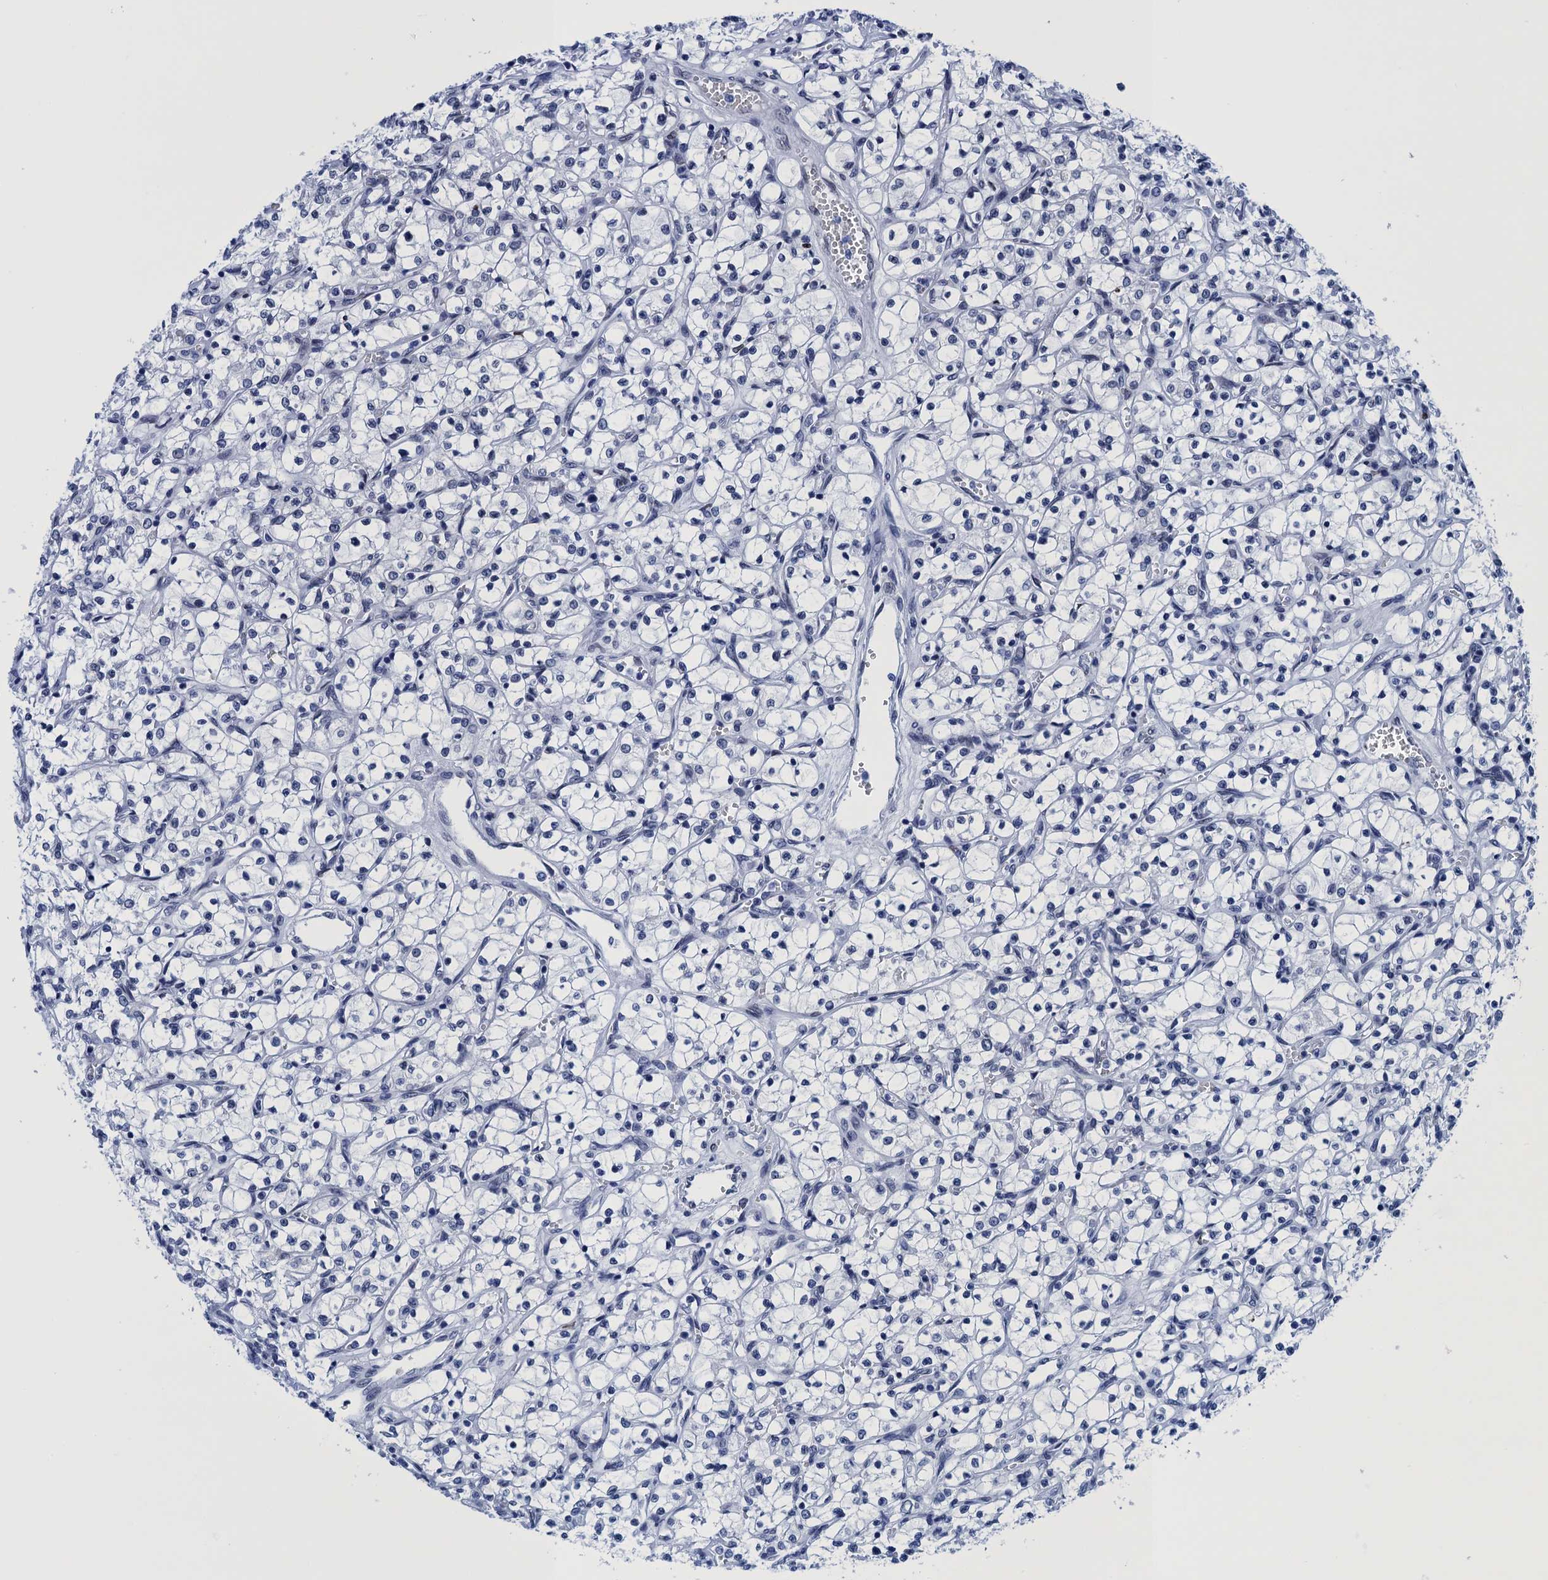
{"staining": {"intensity": "negative", "quantity": "none", "location": "none"}, "tissue": "renal cancer", "cell_type": "Tumor cells", "image_type": "cancer", "snomed": [{"axis": "morphology", "description": "Adenocarcinoma, NOS"}, {"axis": "topography", "description": "Kidney"}], "caption": "Renal adenocarcinoma stained for a protein using immunohistochemistry (IHC) reveals no positivity tumor cells.", "gene": "METTL25", "patient": {"sex": "female", "age": 69}}